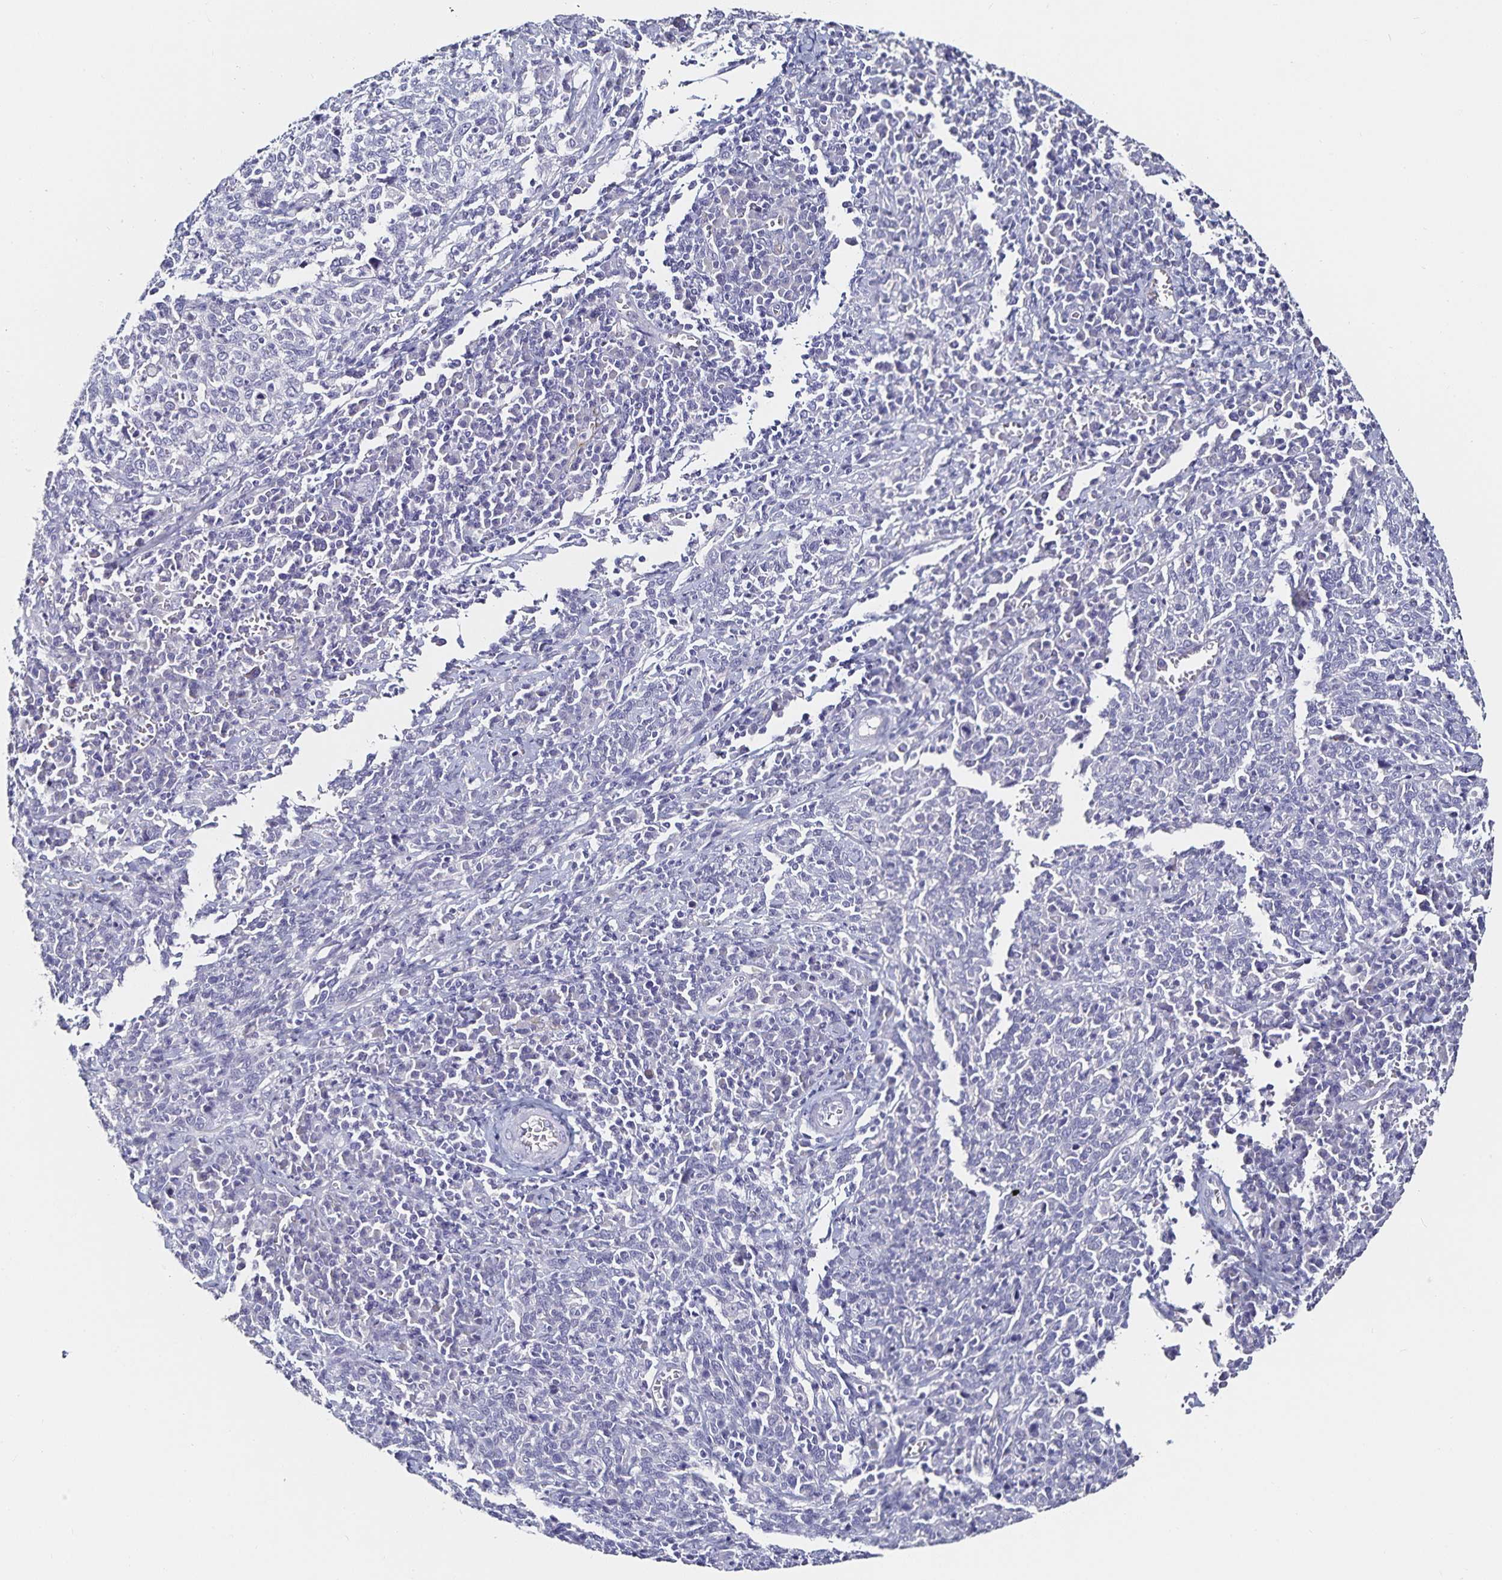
{"staining": {"intensity": "negative", "quantity": "none", "location": "none"}, "tissue": "cervical cancer", "cell_type": "Tumor cells", "image_type": "cancer", "snomed": [{"axis": "morphology", "description": "Squamous cell carcinoma, NOS"}, {"axis": "topography", "description": "Cervix"}], "caption": "Immunohistochemistry (IHC) of cervical squamous cell carcinoma shows no positivity in tumor cells. (IHC, brightfield microscopy, high magnification).", "gene": "TSPAN7", "patient": {"sex": "female", "age": 46}}